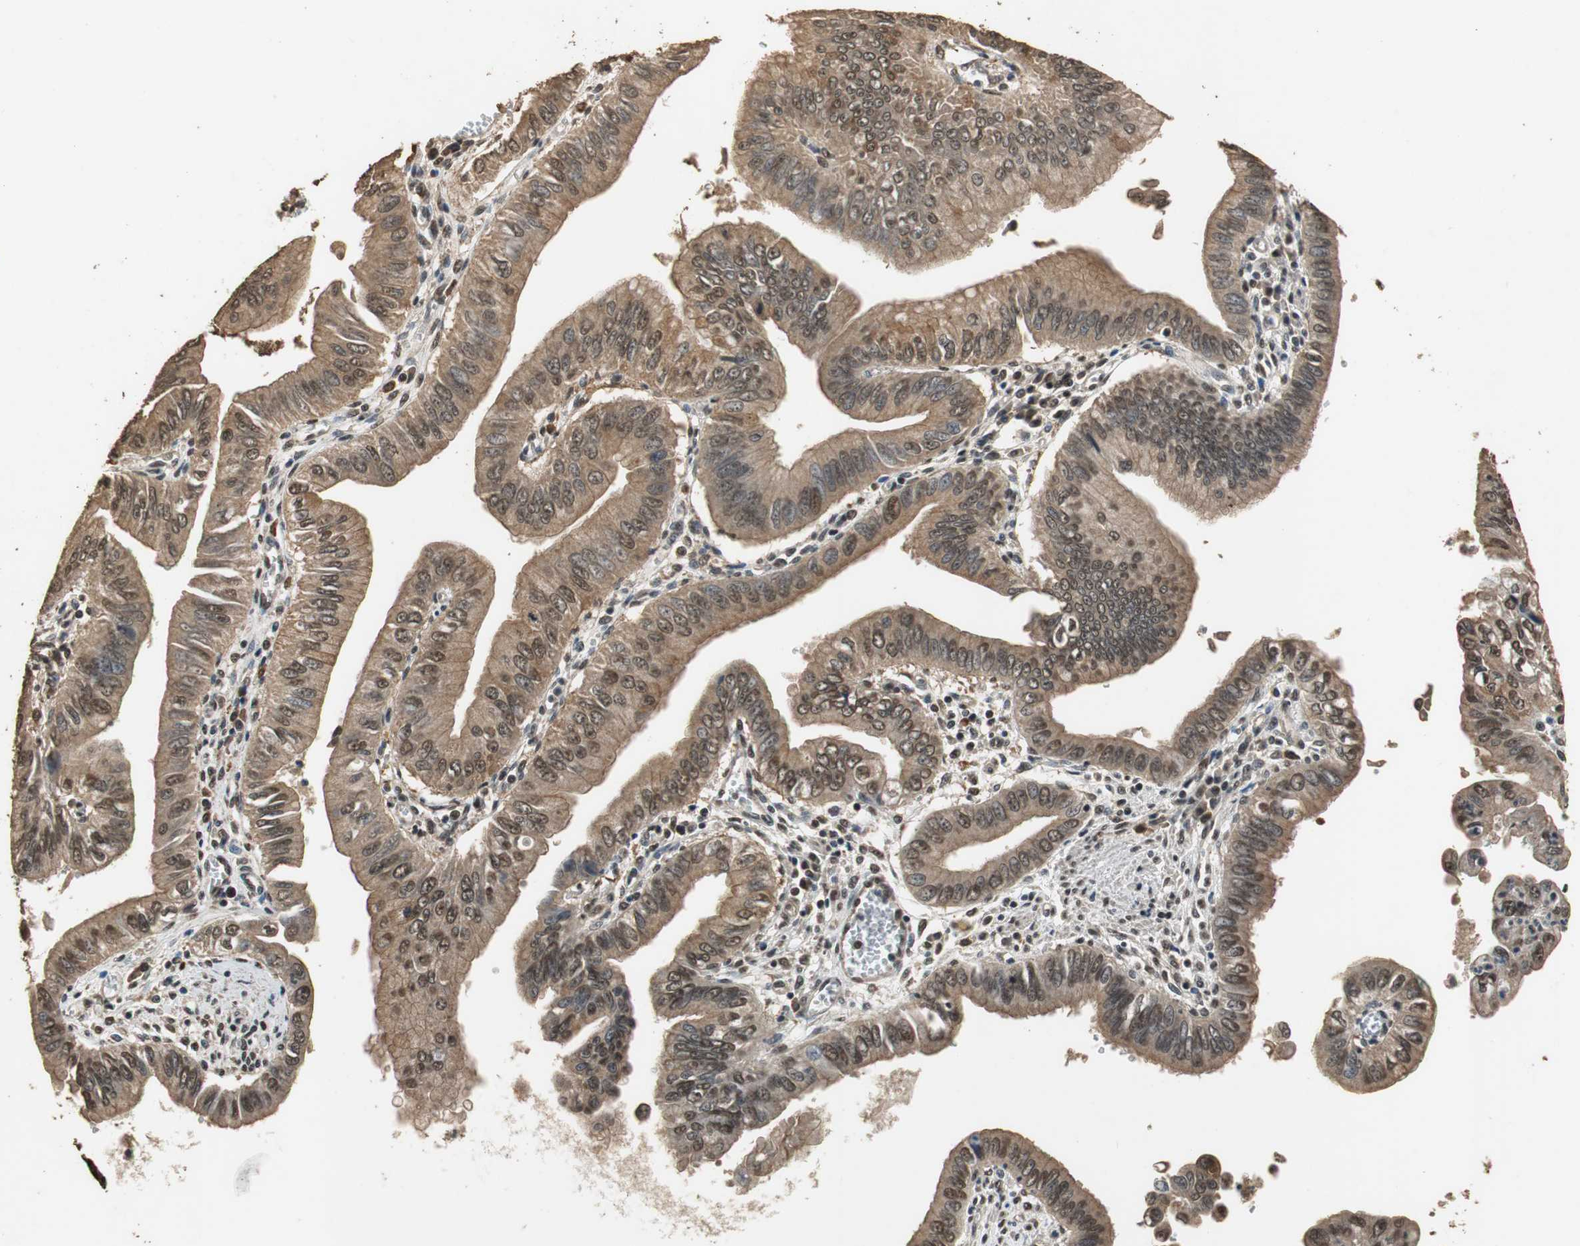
{"staining": {"intensity": "strong", "quantity": ">75%", "location": "cytoplasmic/membranous,nuclear"}, "tissue": "pancreatic cancer", "cell_type": "Tumor cells", "image_type": "cancer", "snomed": [{"axis": "morphology", "description": "Normal tissue, NOS"}, {"axis": "topography", "description": "Lymph node"}], "caption": "IHC of pancreatic cancer displays high levels of strong cytoplasmic/membranous and nuclear positivity in approximately >75% of tumor cells.", "gene": "ZNF18", "patient": {"sex": "male", "age": 50}}